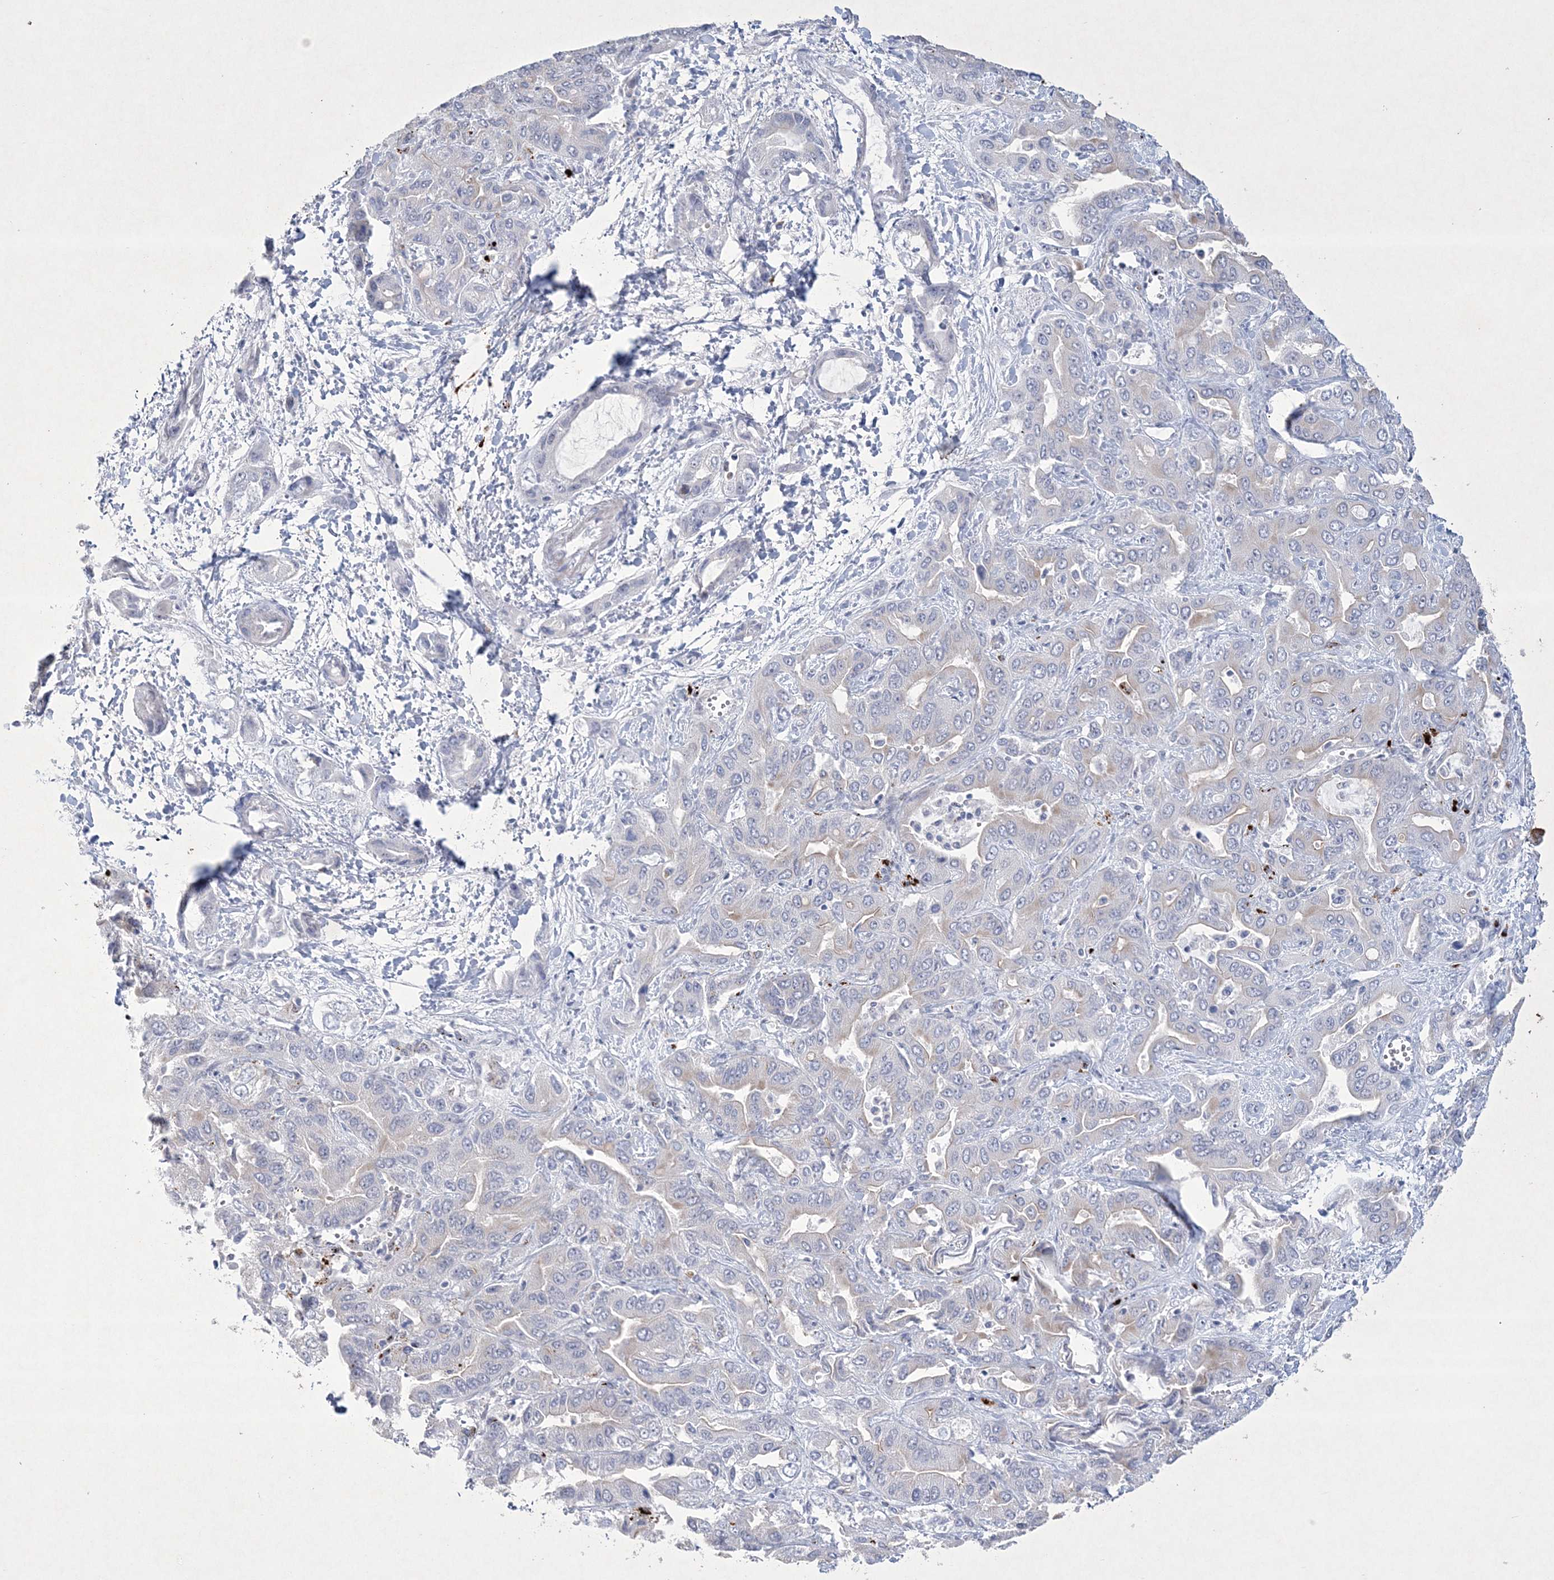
{"staining": {"intensity": "negative", "quantity": "none", "location": "none"}, "tissue": "liver cancer", "cell_type": "Tumor cells", "image_type": "cancer", "snomed": [{"axis": "morphology", "description": "Cholangiocarcinoma"}, {"axis": "topography", "description": "Liver"}], "caption": "High power microscopy image of an IHC photomicrograph of liver cholangiocarcinoma, revealing no significant expression in tumor cells. (DAB immunohistochemistry, high magnification).", "gene": "CES4A", "patient": {"sex": "female", "age": 52}}